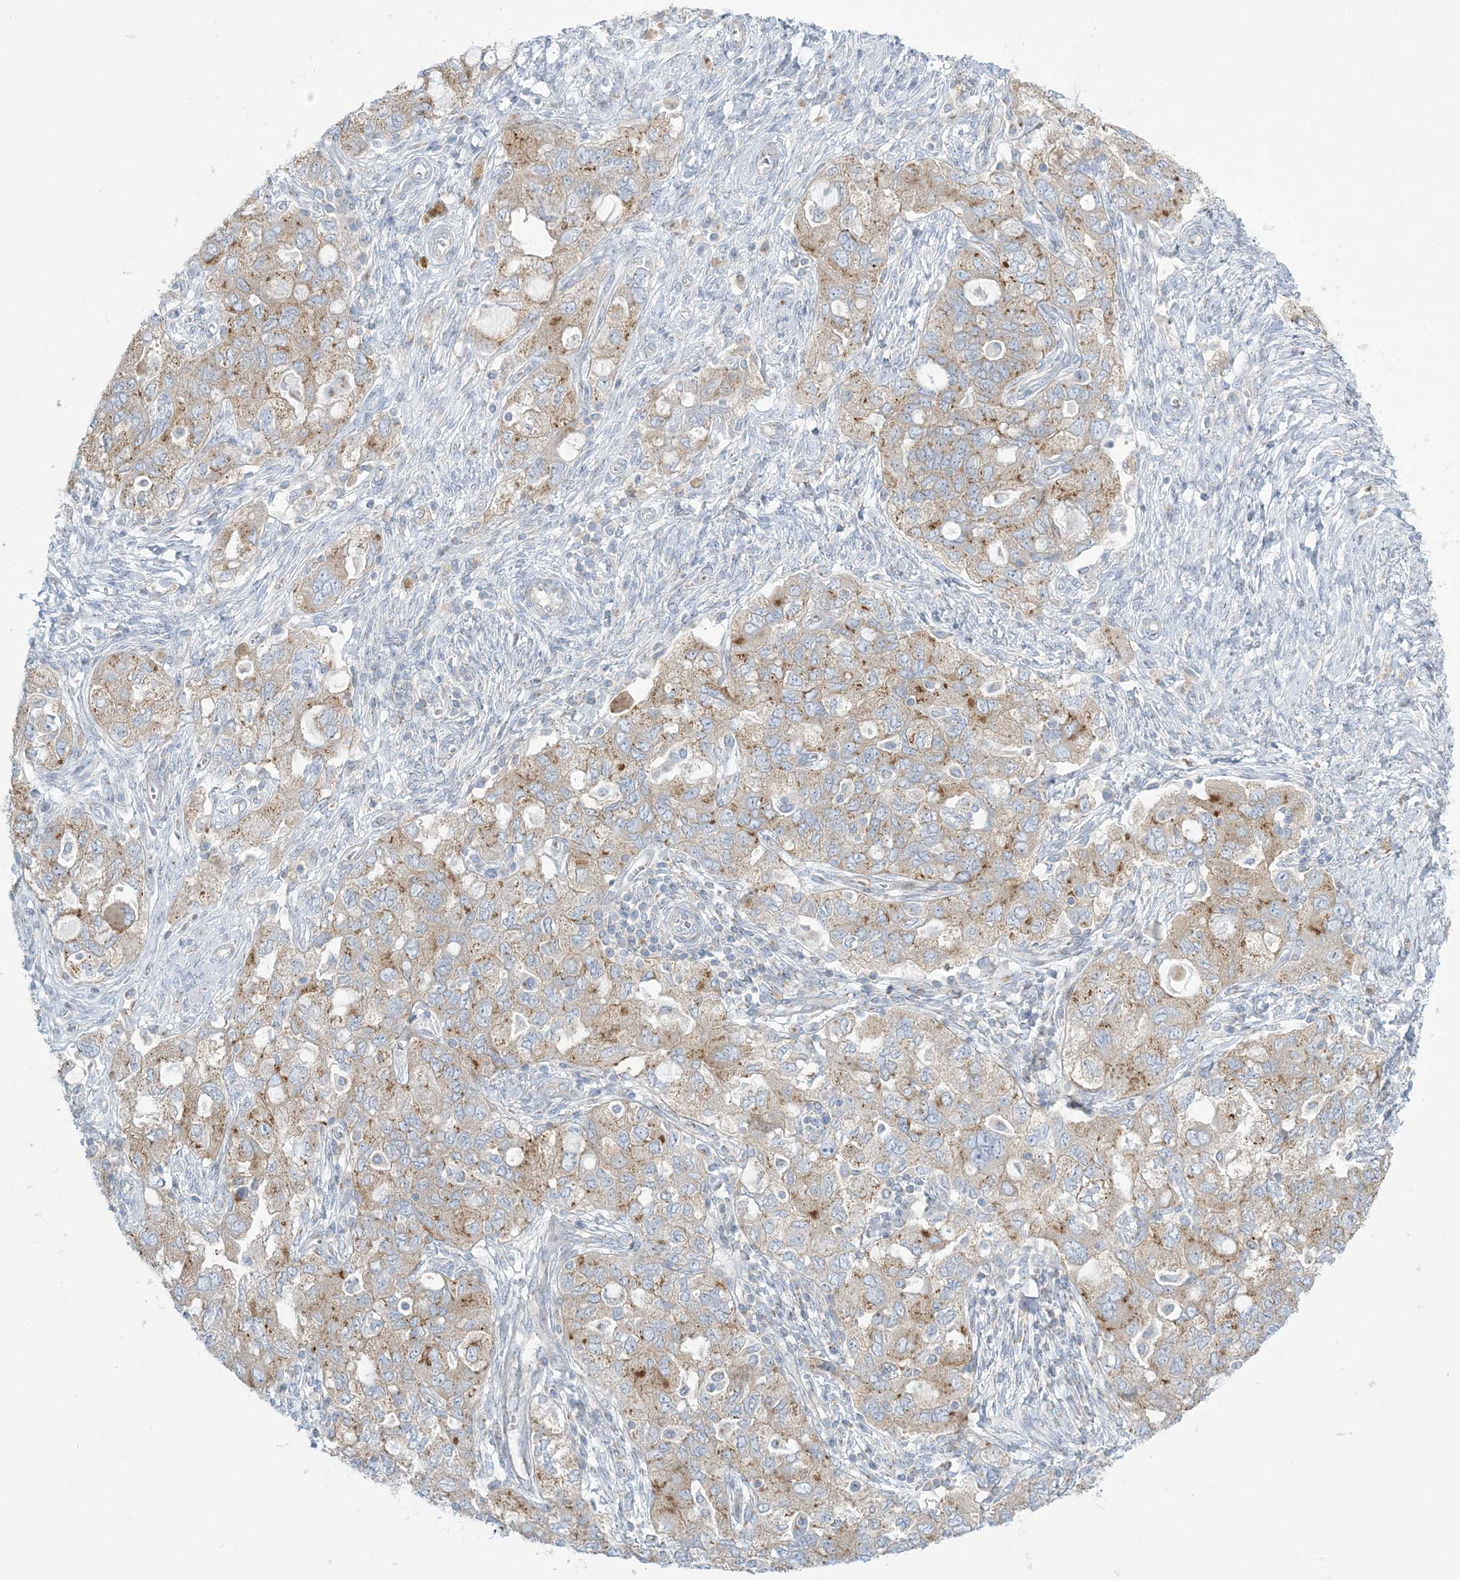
{"staining": {"intensity": "moderate", "quantity": ">75%", "location": "cytoplasmic/membranous"}, "tissue": "ovarian cancer", "cell_type": "Tumor cells", "image_type": "cancer", "snomed": [{"axis": "morphology", "description": "Carcinoma, NOS"}, {"axis": "morphology", "description": "Cystadenocarcinoma, serous, NOS"}, {"axis": "topography", "description": "Ovary"}], "caption": "Immunohistochemical staining of ovarian cancer (carcinoma) demonstrates medium levels of moderate cytoplasmic/membranous positivity in approximately >75% of tumor cells. The protein is stained brown, and the nuclei are stained in blue (DAB IHC with brightfield microscopy, high magnification).", "gene": "AFTPH", "patient": {"sex": "female", "age": 69}}